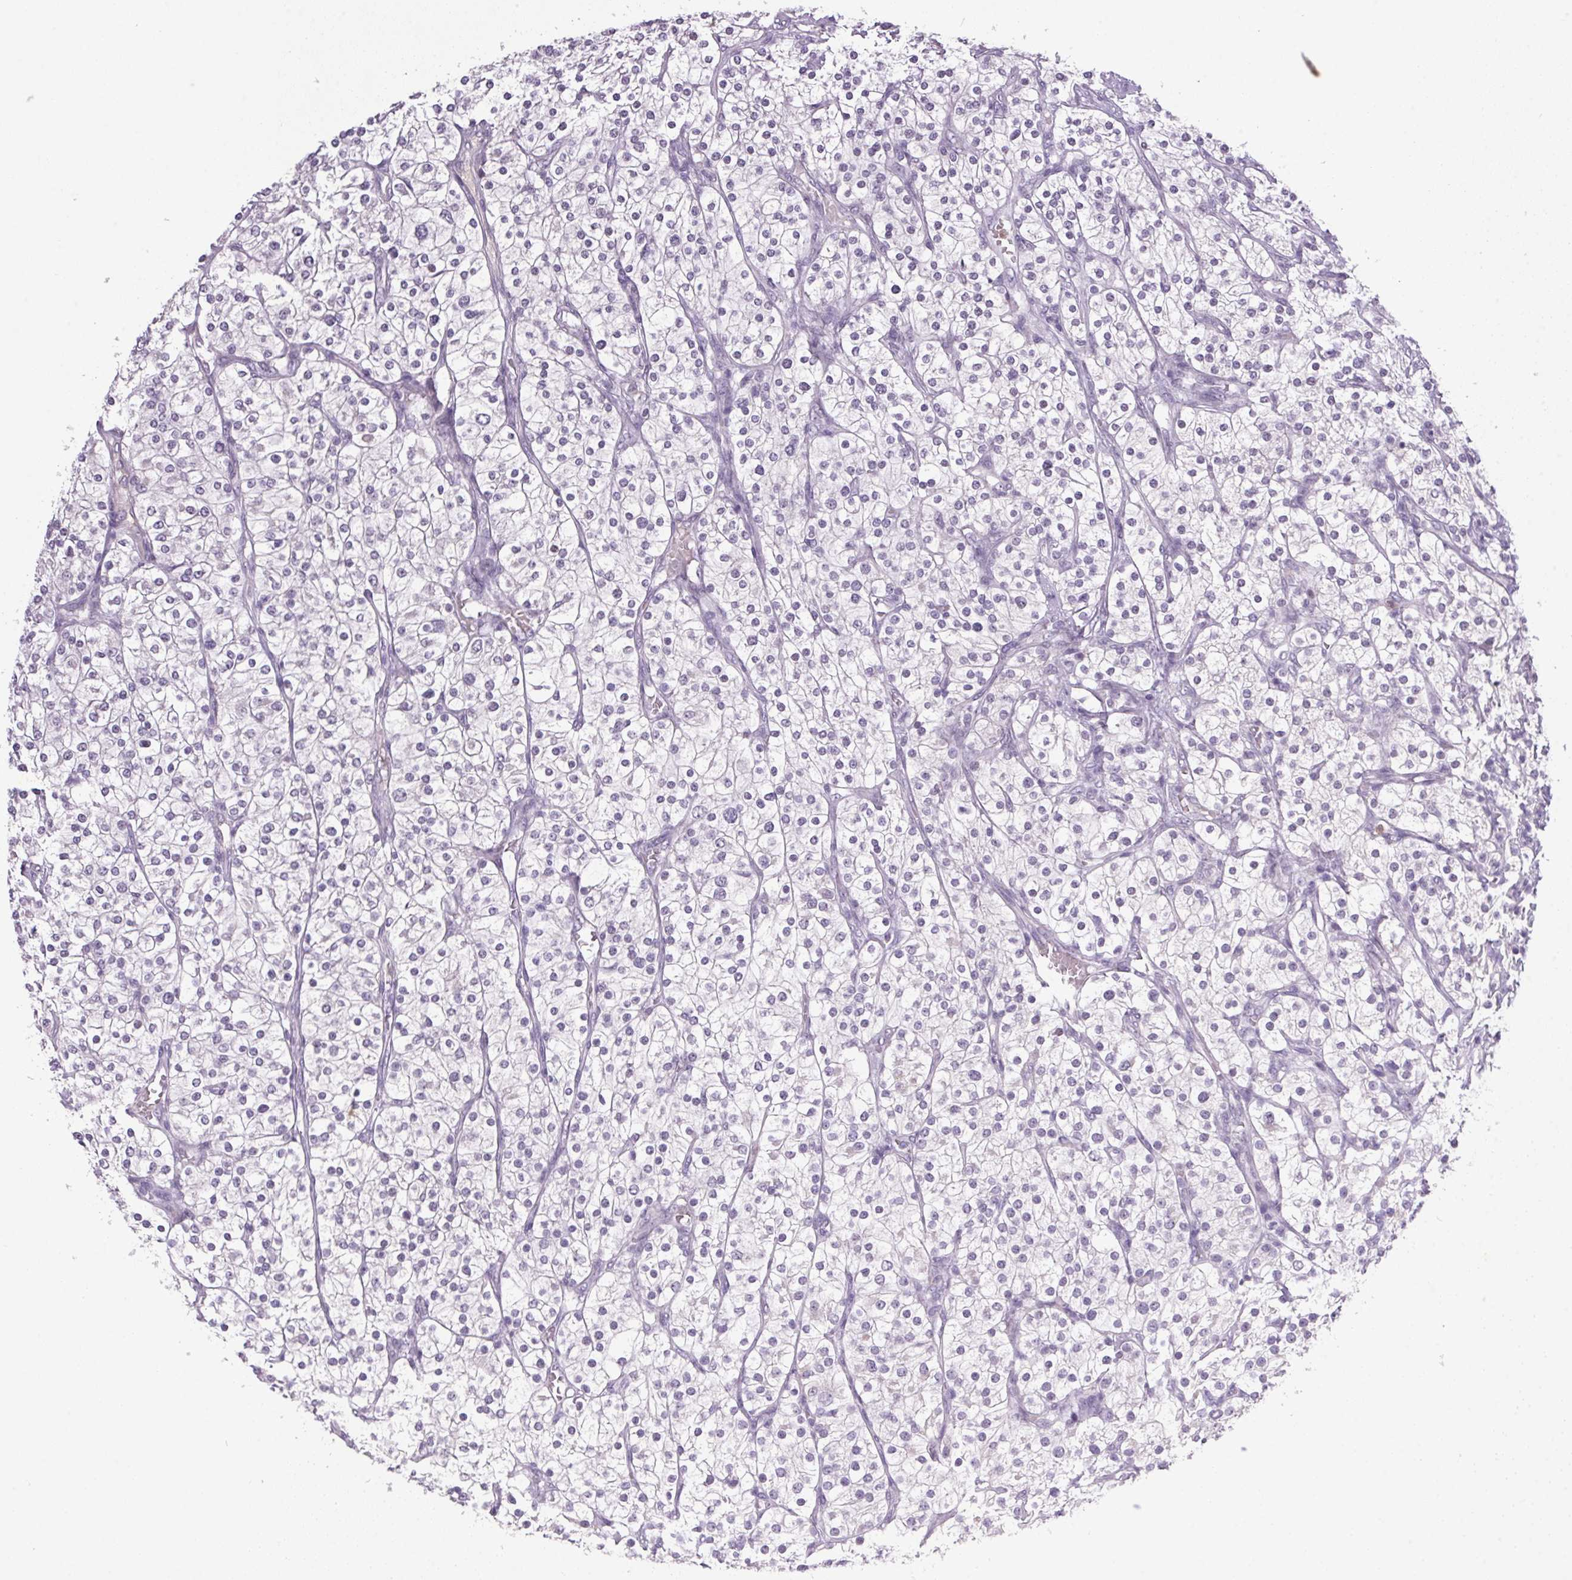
{"staining": {"intensity": "negative", "quantity": "none", "location": "none"}, "tissue": "renal cancer", "cell_type": "Tumor cells", "image_type": "cancer", "snomed": [{"axis": "morphology", "description": "Adenocarcinoma, NOS"}, {"axis": "topography", "description": "Kidney"}], "caption": "Tumor cells are negative for protein expression in human renal cancer.", "gene": "TRDN", "patient": {"sex": "male", "age": 80}}